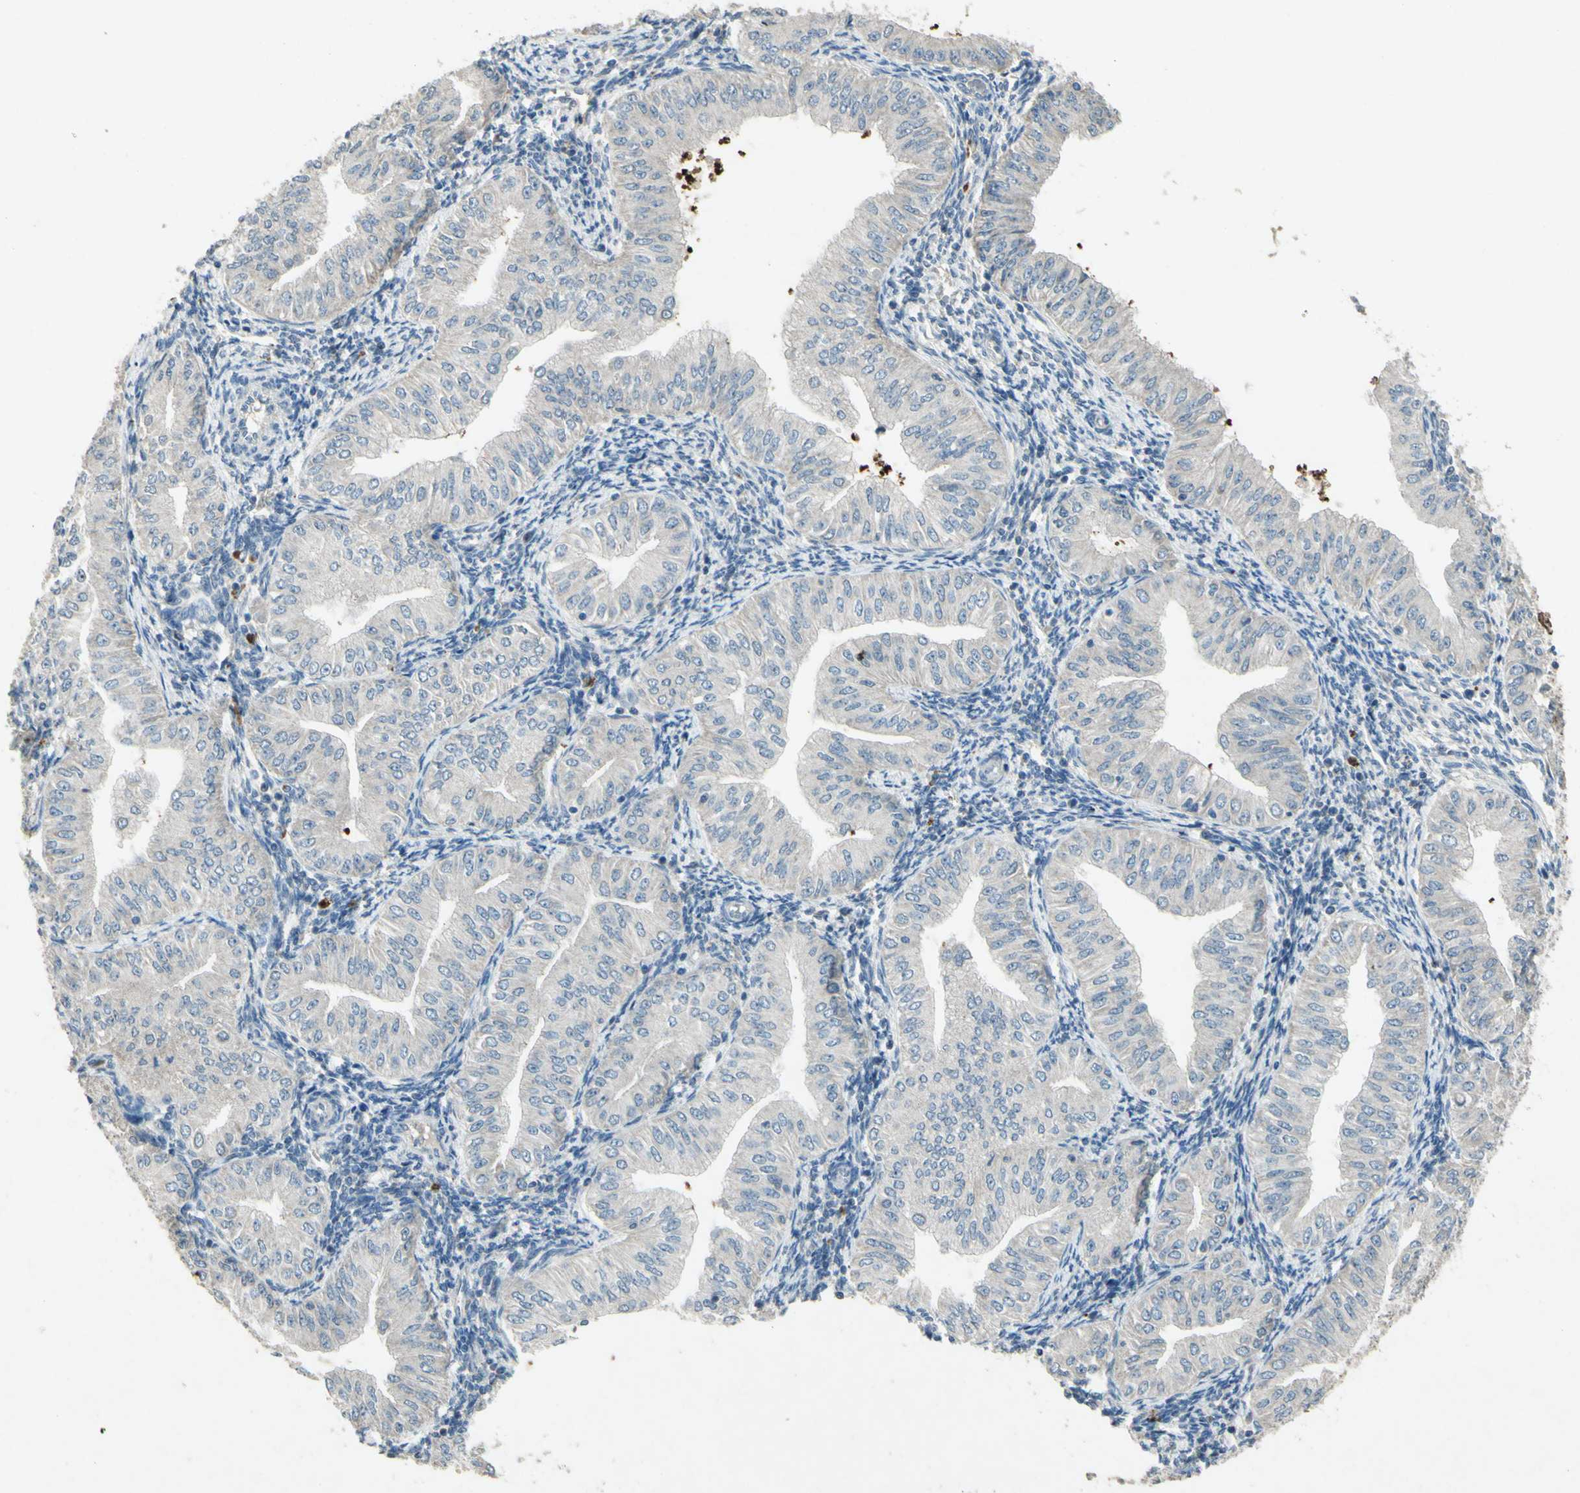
{"staining": {"intensity": "negative", "quantity": "none", "location": "none"}, "tissue": "endometrial cancer", "cell_type": "Tumor cells", "image_type": "cancer", "snomed": [{"axis": "morphology", "description": "Normal tissue, NOS"}, {"axis": "morphology", "description": "Adenocarcinoma, NOS"}, {"axis": "topography", "description": "Endometrium"}], "caption": "Immunohistochemistry (IHC) micrograph of human adenocarcinoma (endometrial) stained for a protein (brown), which exhibits no positivity in tumor cells.", "gene": "TIMM21", "patient": {"sex": "female", "age": 53}}